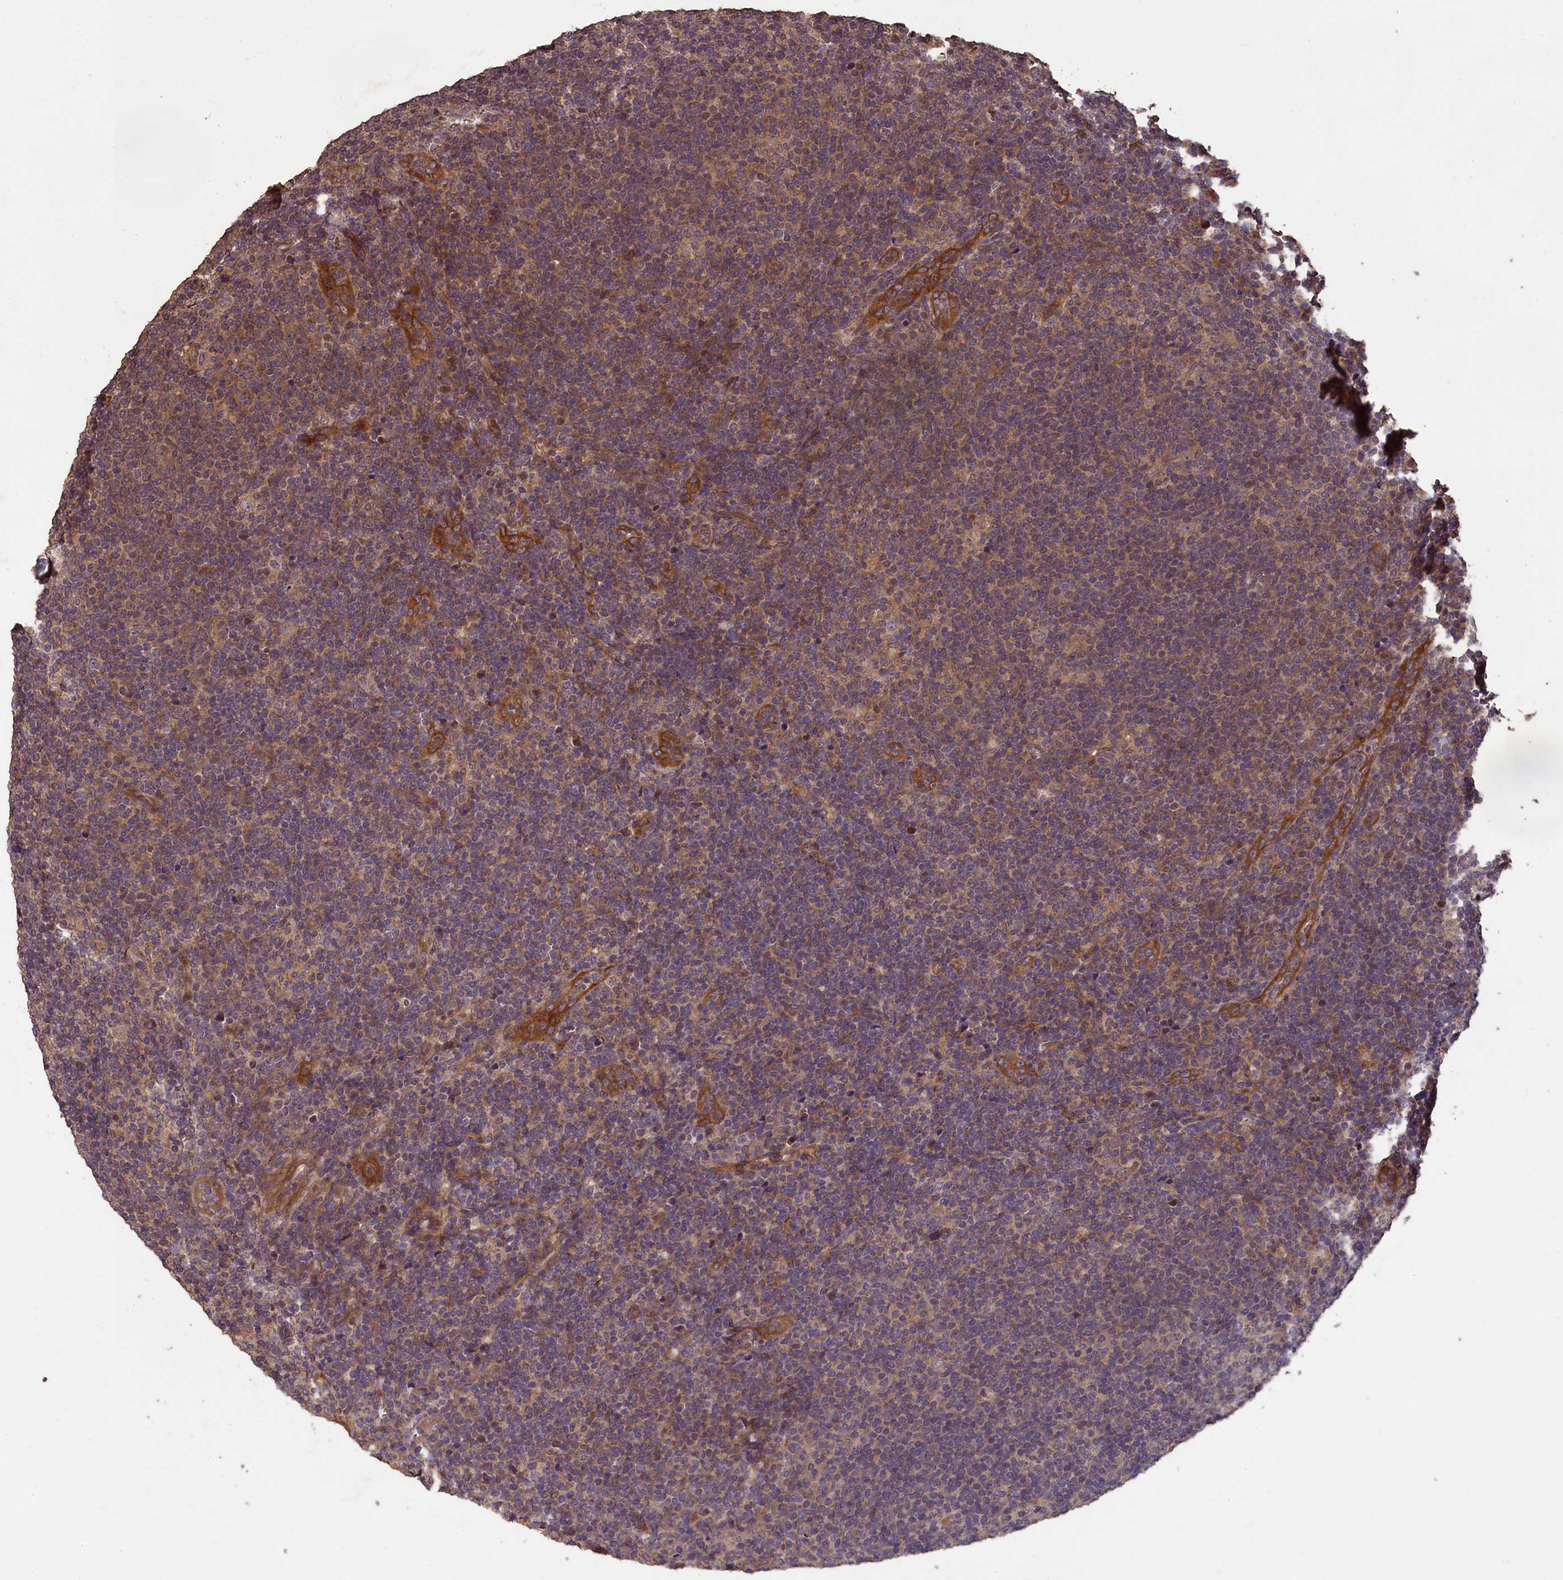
{"staining": {"intensity": "weak", "quantity": "<25%", "location": "cytoplasmic/membranous"}, "tissue": "lymphoma", "cell_type": "Tumor cells", "image_type": "cancer", "snomed": [{"axis": "morphology", "description": "Hodgkin's disease, NOS"}, {"axis": "topography", "description": "Lymph node"}], "caption": "Hodgkin's disease was stained to show a protein in brown. There is no significant positivity in tumor cells. The staining is performed using DAB (3,3'-diaminobenzidine) brown chromogen with nuclei counter-stained in using hematoxylin.", "gene": "CHD9", "patient": {"sex": "female", "age": 57}}